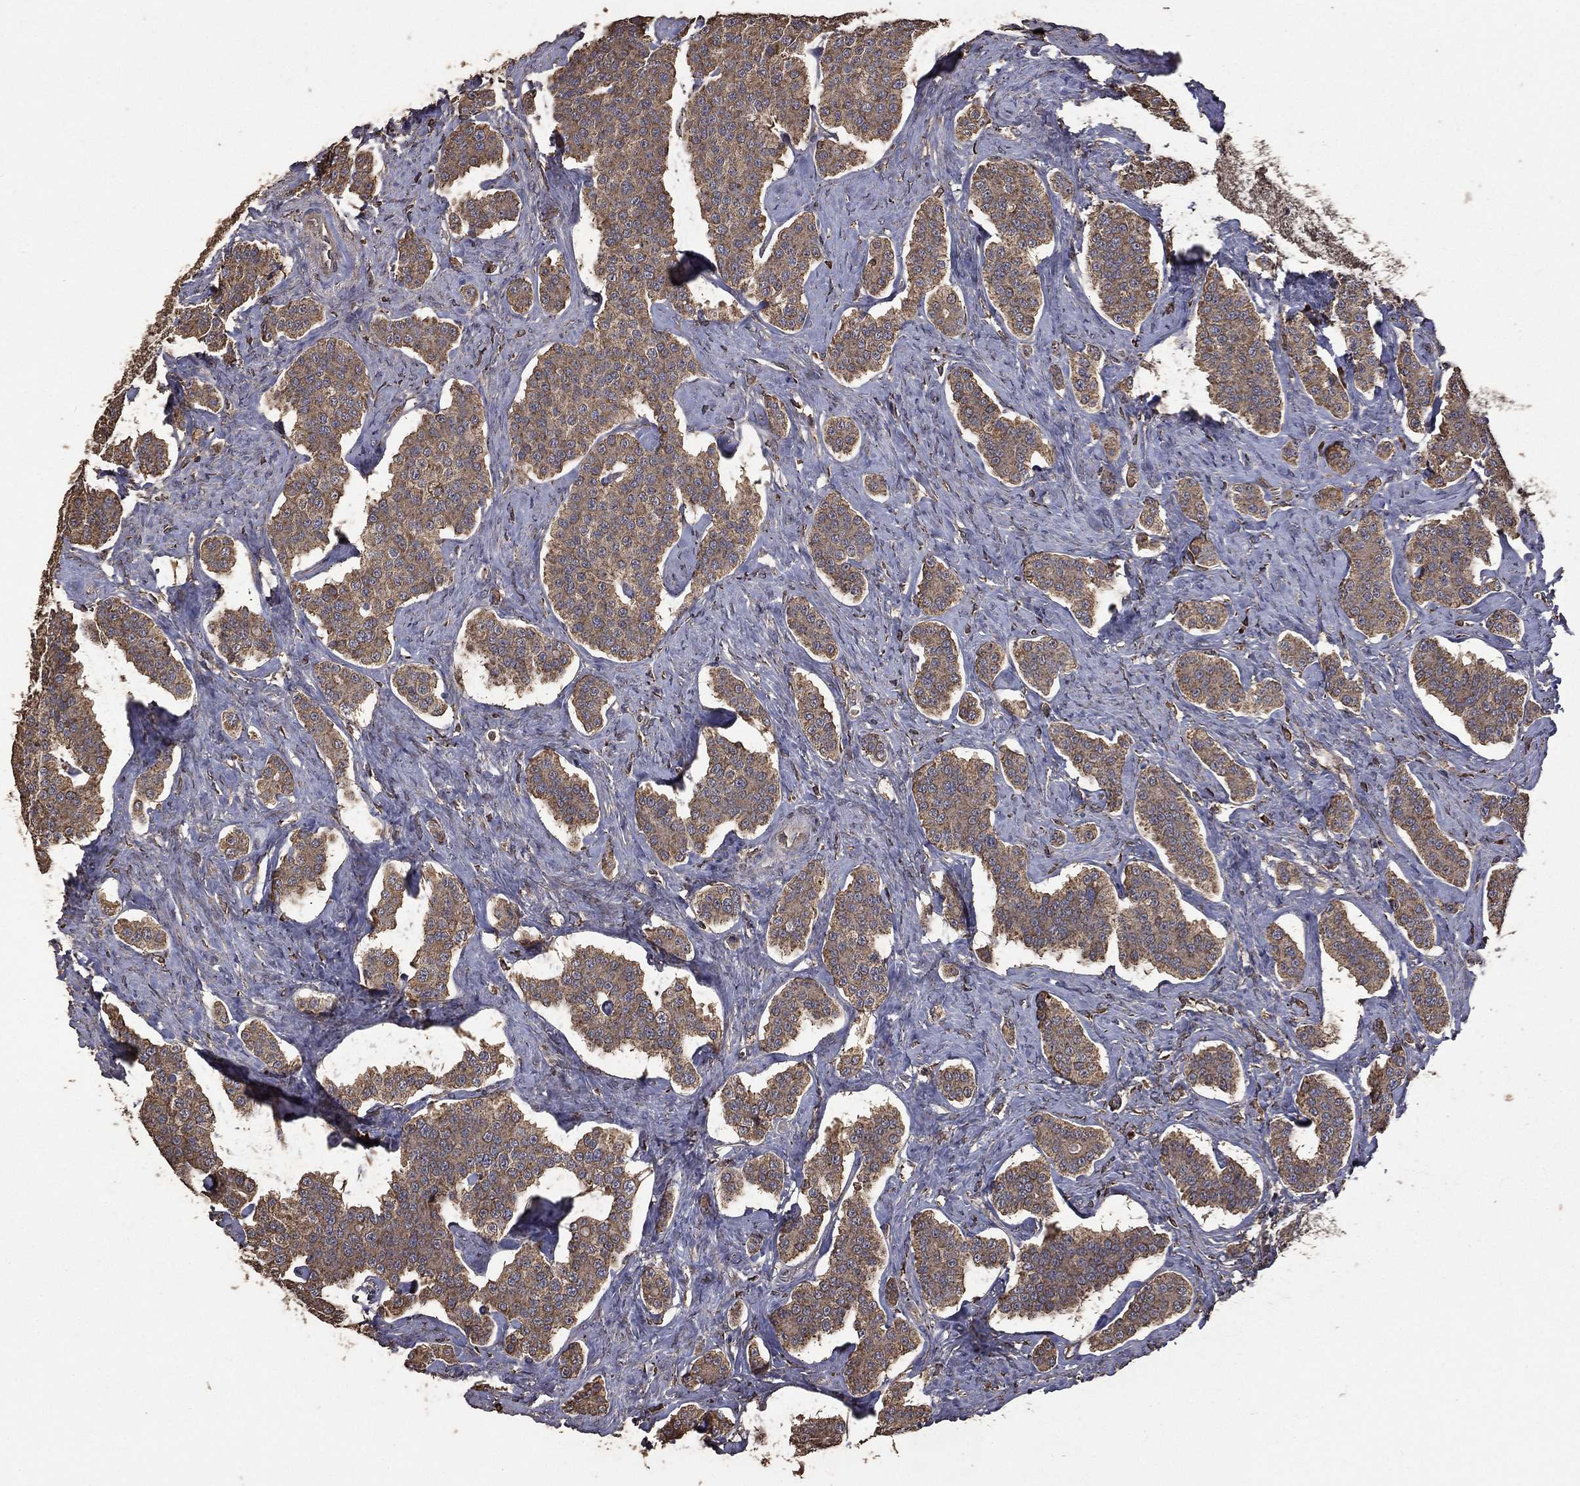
{"staining": {"intensity": "moderate", "quantity": ">75%", "location": "cytoplasmic/membranous"}, "tissue": "carcinoid", "cell_type": "Tumor cells", "image_type": "cancer", "snomed": [{"axis": "morphology", "description": "Carcinoid, malignant, NOS"}, {"axis": "topography", "description": "Small intestine"}], "caption": "DAB (3,3'-diaminobenzidine) immunohistochemical staining of carcinoid exhibits moderate cytoplasmic/membranous protein expression in about >75% of tumor cells.", "gene": "METTL27", "patient": {"sex": "female", "age": 58}}